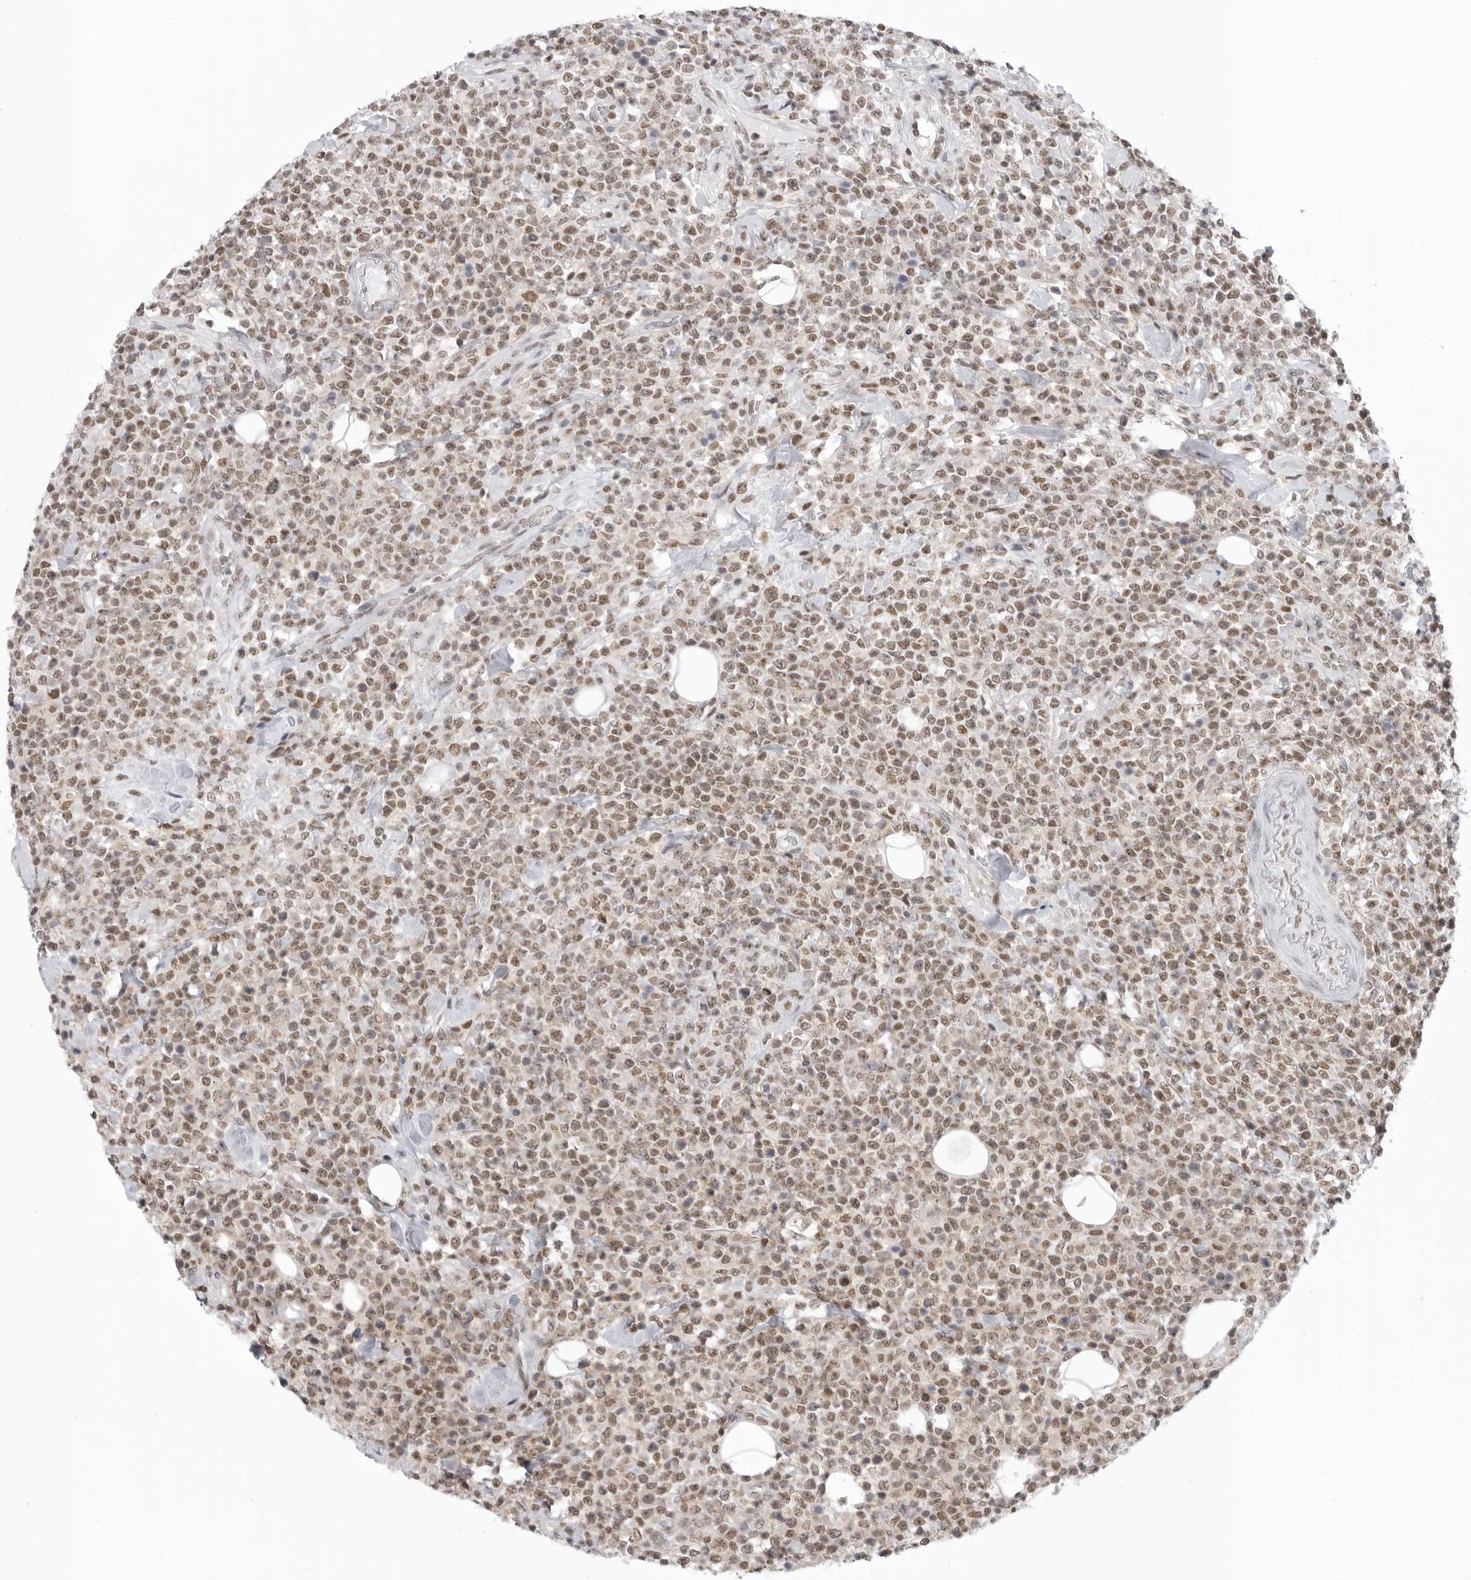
{"staining": {"intensity": "weak", "quantity": ">75%", "location": "nuclear"}, "tissue": "lymphoma", "cell_type": "Tumor cells", "image_type": "cancer", "snomed": [{"axis": "morphology", "description": "Malignant lymphoma, non-Hodgkin's type, High grade"}, {"axis": "topography", "description": "Colon"}], "caption": "High-power microscopy captured an immunohistochemistry micrograph of high-grade malignant lymphoma, non-Hodgkin's type, revealing weak nuclear expression in approximately >75% of tumor cells.", "gene": "RPA2", "patient": {"sex": "female", "age": 53}}